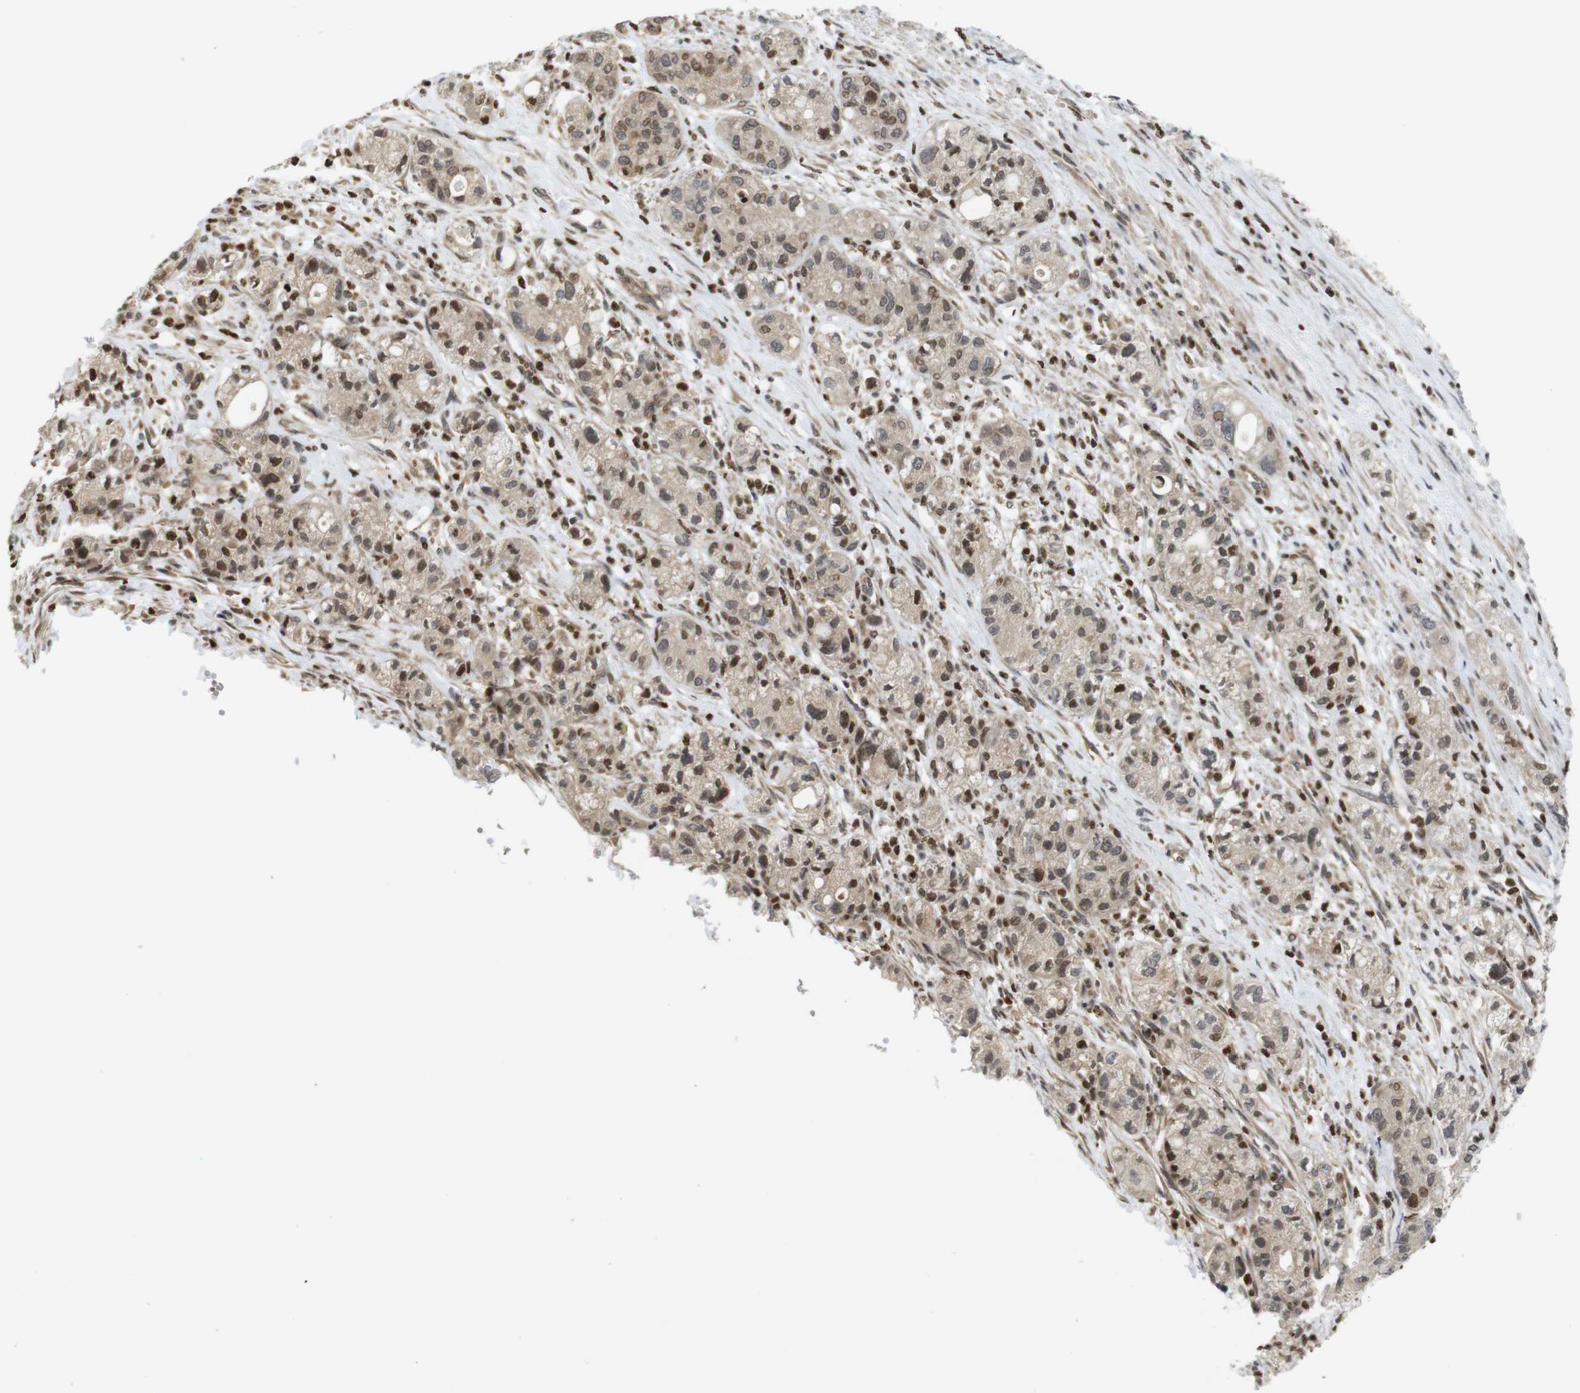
{"staining": {"intensity": "moderate", "quantity": ">75%", "location": "cytoplasmic/membranous,nuclear"}, "tissue": "pancreatic cancer", "cell_type": "Tumor cells", "image_type": "cancer", "snomed": [{"axis": "morphology", "description": "Adenocarcinoma, NOS"}, {"axis": "topography", "description": "Pancreas"}], "caption": "Immunohistochemistry (IHC) image of pancreatic cancer stained for a protein (brown), which exhibits medium levels of moderate cytoplasmic/membranous and nuclear positivity in approximately >75% of tumor cells.", "gene": "MBD1", "patient": {"sex": "female", "age": 78}}